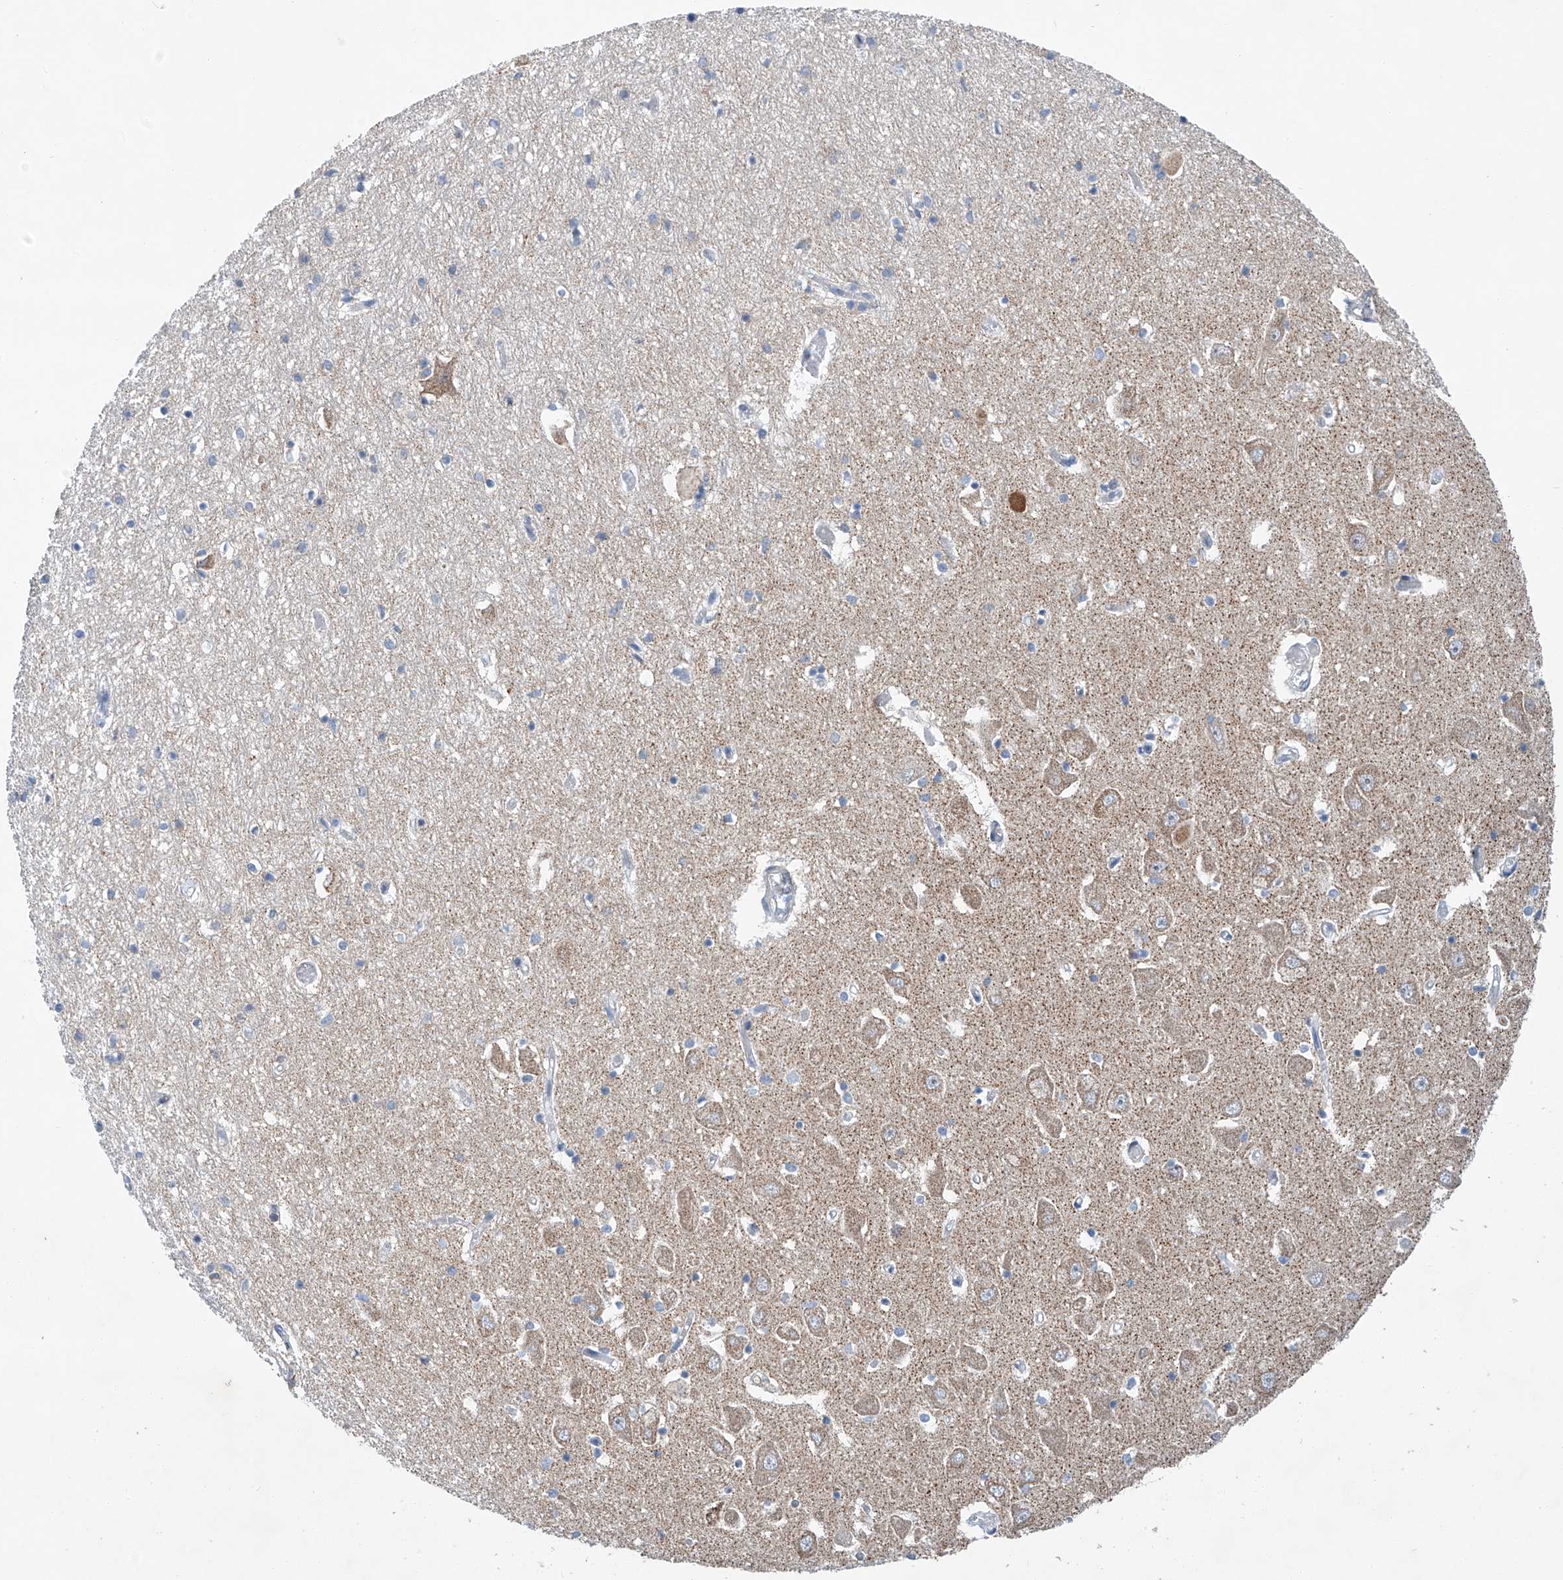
{"staining": {"intensity": "negative", "quantity": "none", "location": "none"}, "tissue": "hippocampus", "cell_type": "Glial cells", "image_type": "normal", "snomed": [{"axis": "morphology", "description": "Normal tissue, NOS"}, {"axis": "topography", "description": "Hippocampus"}], "caption": "IHC micrograph of unremarkable hippocampus: human hippocampus stained with DAB exhibits no significant protein staining in glial cells.", "gene": "KLF15", "patient": {"sex": "male", "age": 70}}